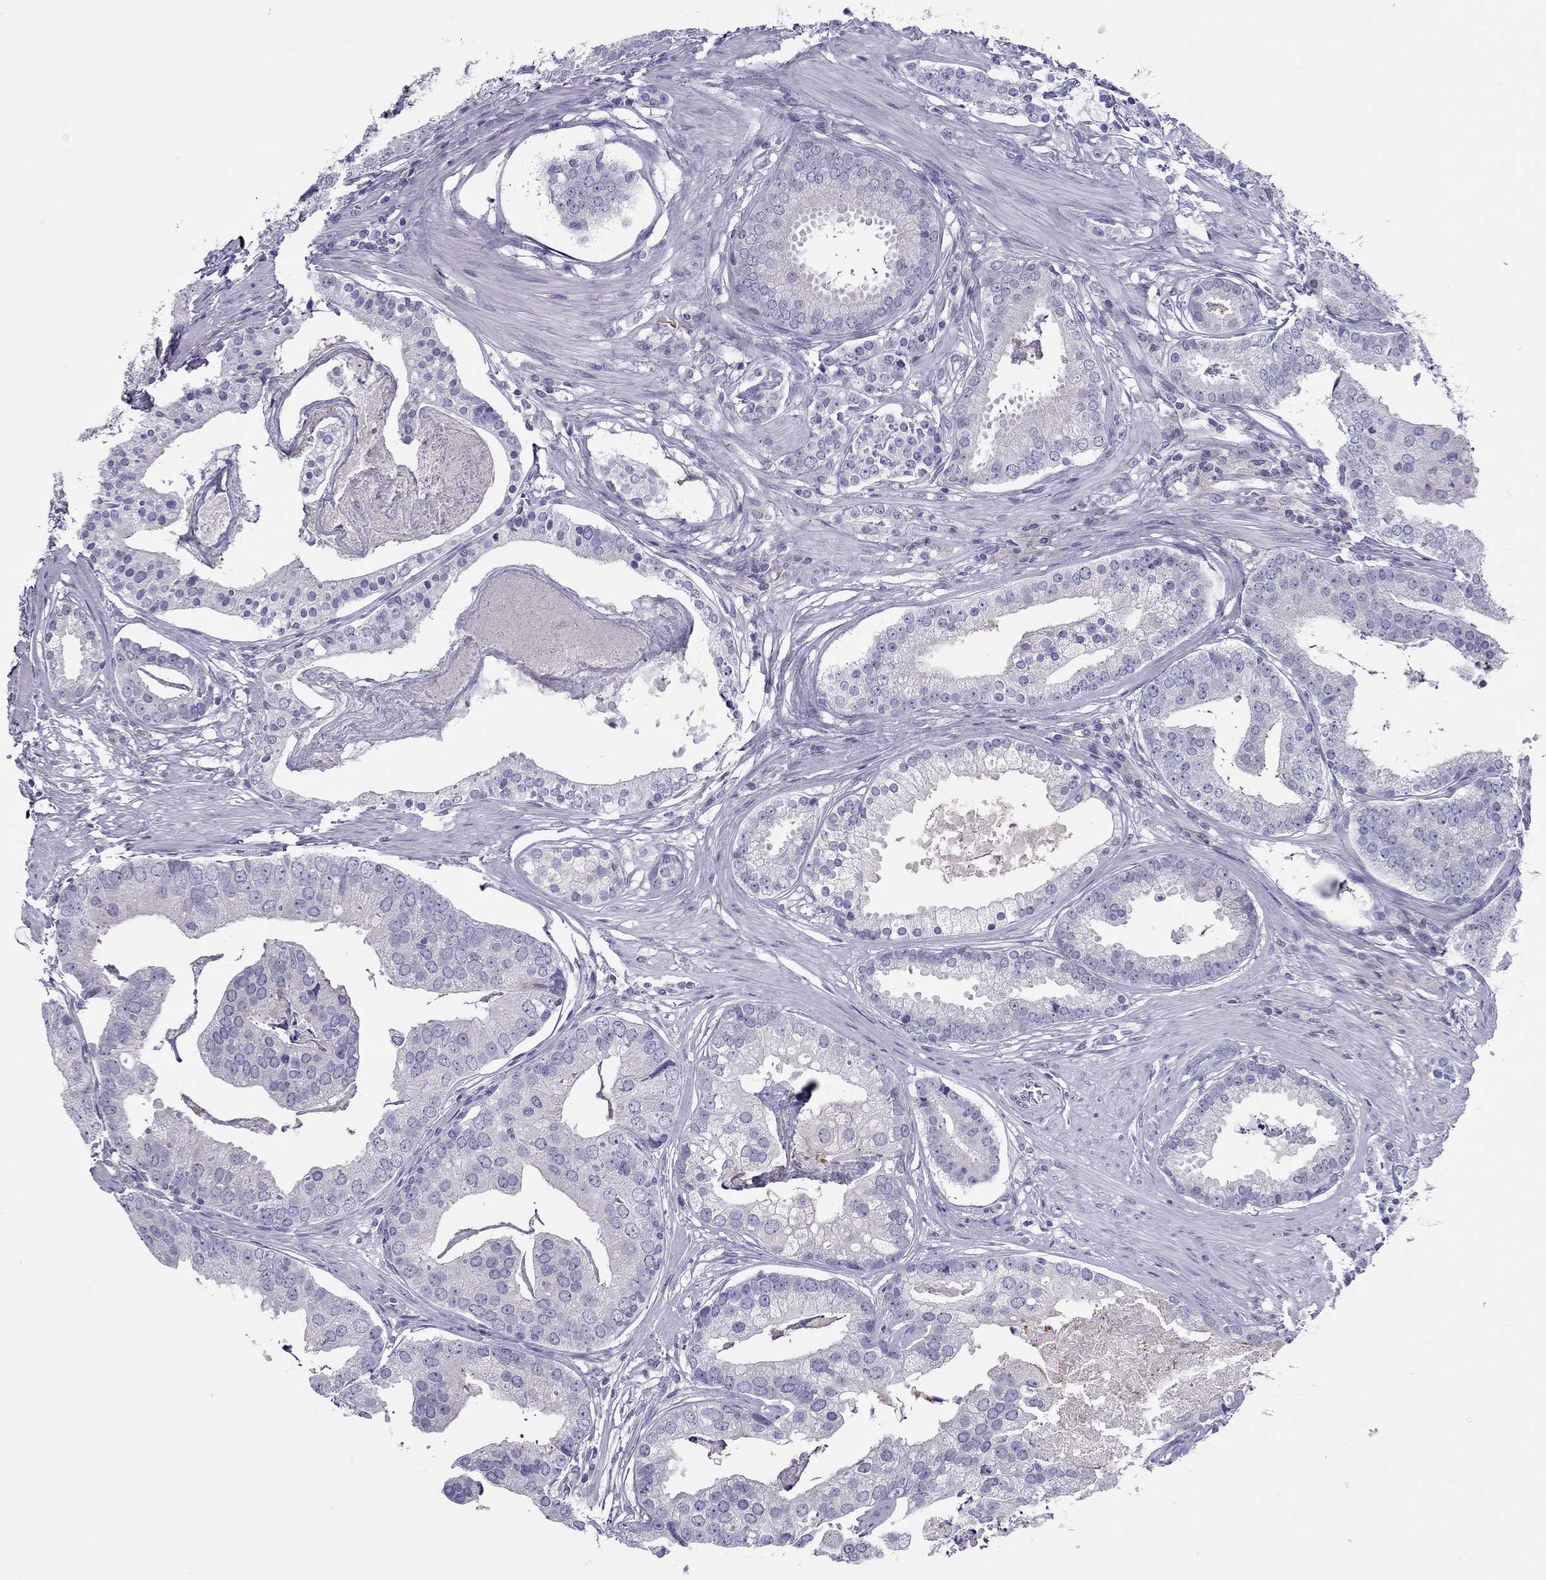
{"staining": {"intensity": "negative", "quantity": "none", "location": "none"}, "tissue": "prostate cancer", "cell_type": "Tumor cells", "image_type": "cancer", "snomed": [{"axis": "morphology", "description": "Adenocarcinoma, NOS"}, {"axis": "topography", "description": "Prostate and seminal vesicle, NOS"}, {"axis": "topography", "description": "Prostate"}], "caption": "The immunohistochemistry (IHC) image has no significant positivity in tumor cells of prostate adenocarcinoma tissue. (Stains: DAB (3,3'-diaminobenzidine) immunohistochemistry (IHC) with hematoxylin counter stain, Microscopy: brightfield microscopy at high magnification).", "gene": "SLC46A2", "patient": {"sex": "male", "age": 44}}